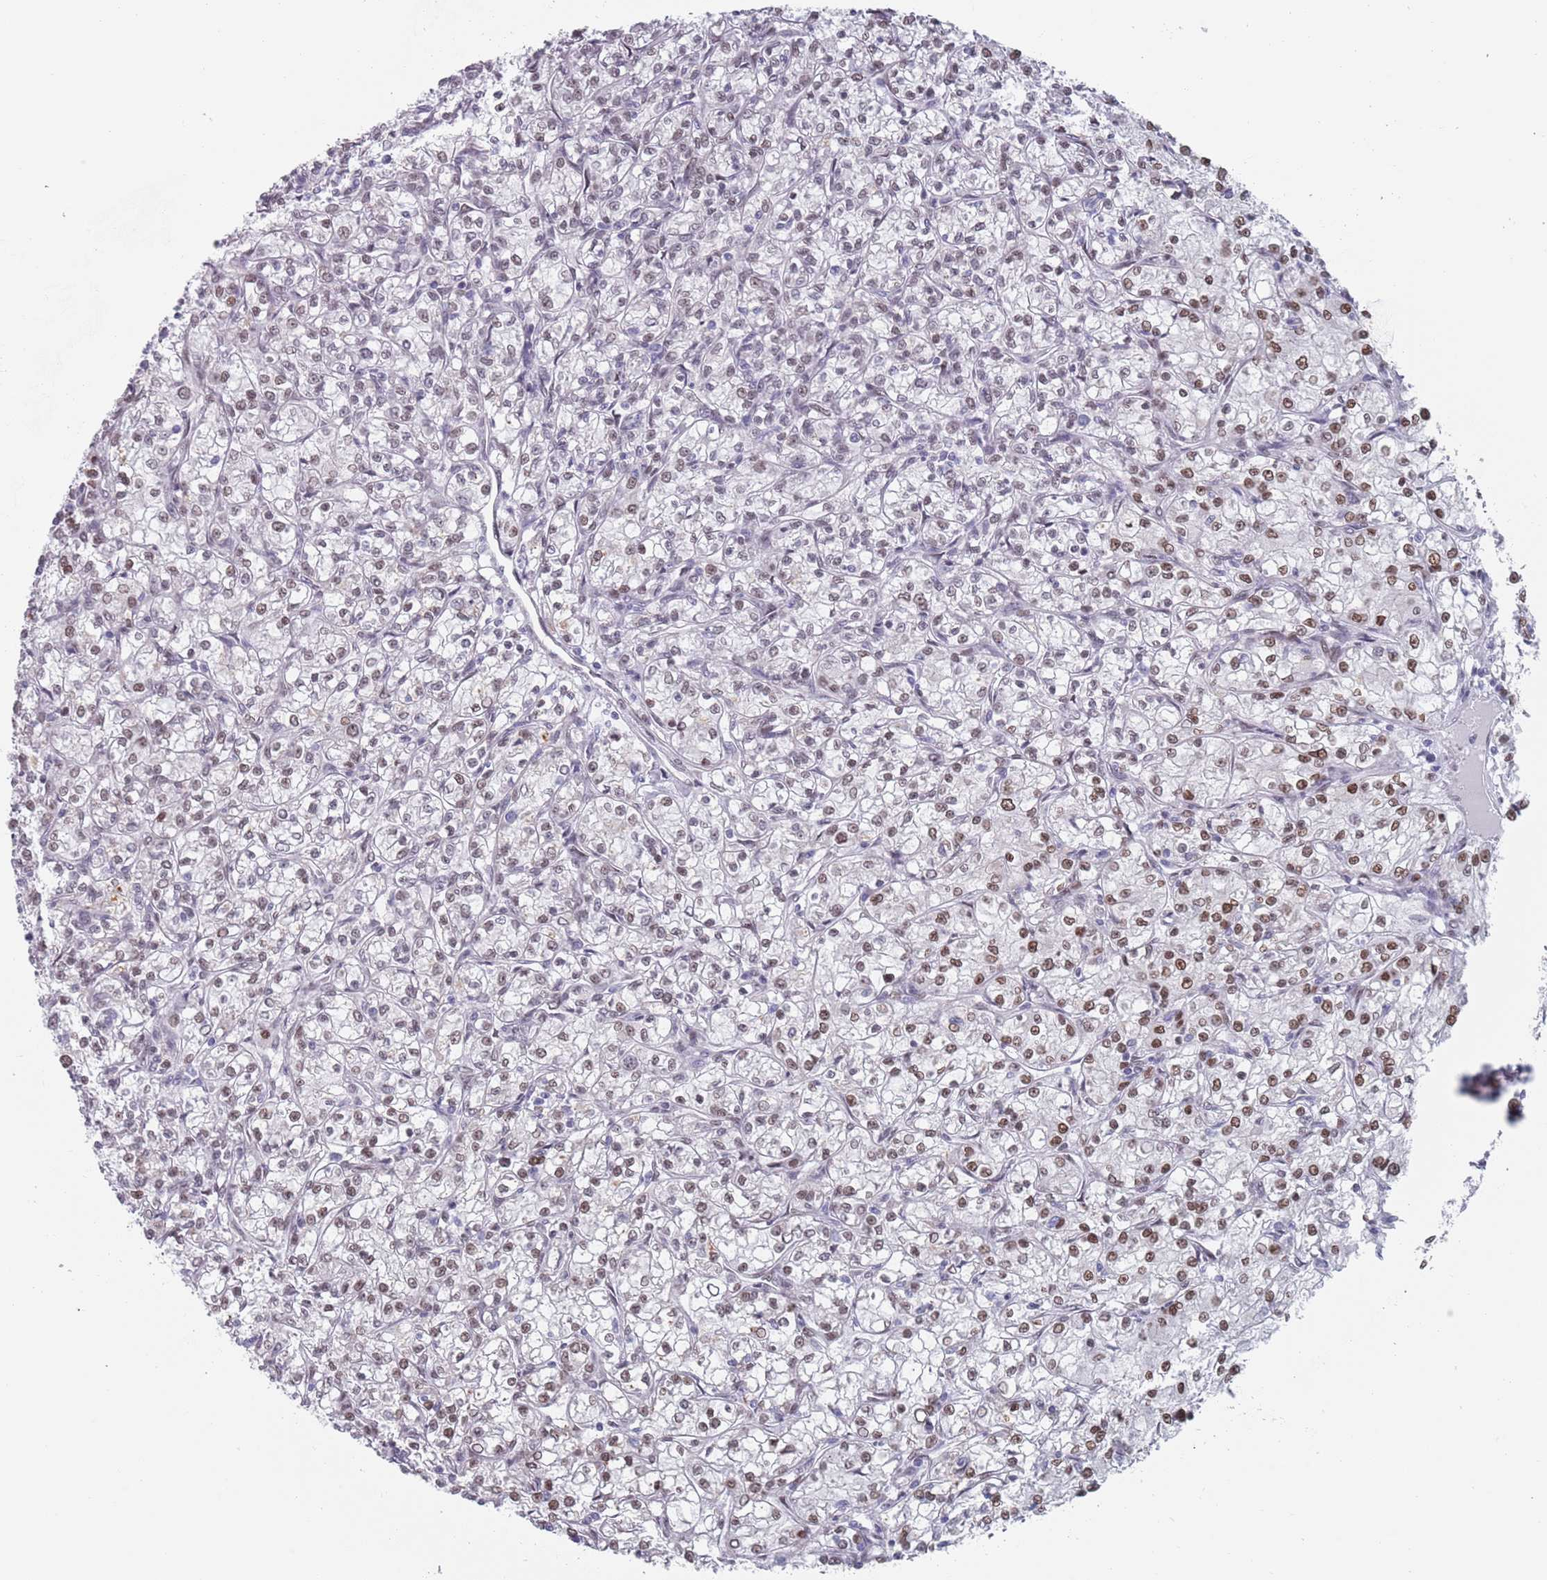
{"staining": {"intensity": "weak", "quantity": "25%-75%", "location": "nuclear"}, "tissue": "renal cancer", "cell_type": "Tumor cells", "image_type": "cancer", "snomed": [{"axis": "morphology", "description": "Adenocarcinoma, NOS"}, {"axis": "topography", "description": "Kidney"}], "caption": "This micrograph reveals renal adenocarcinoma stained with immunohistochemistry (IHC) to label a protein in brown. The nuclear of tumor cells show weak positivity for the protein. Nuclei are counter-stained blue.", "gene": "MFSD12", "patient": {"sex": "female", "age": 59}}